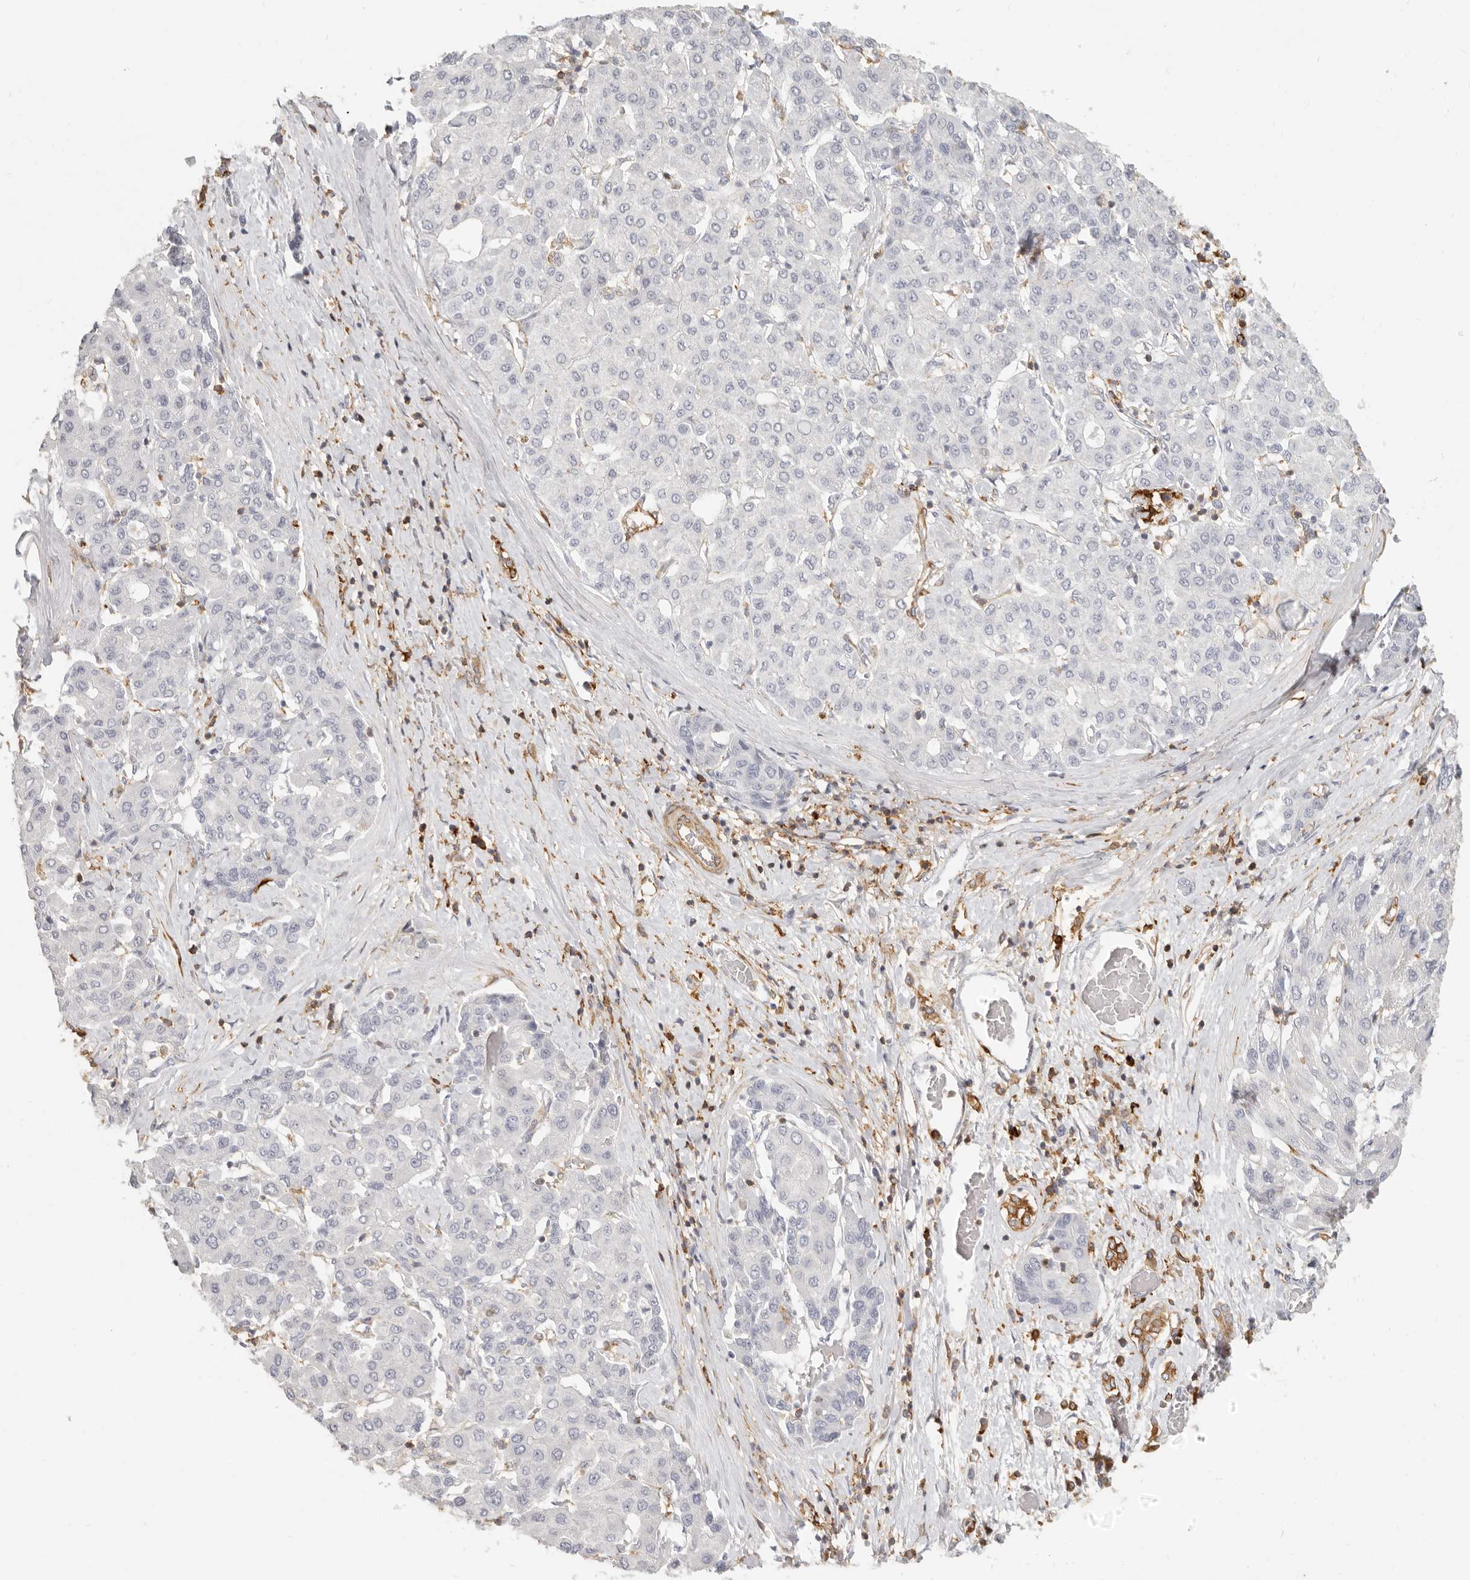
{"staining": {"intensity": "negative", "quantity": "none", "location": "none"}, "tissue": "liver cancer", "cell_type": "Tumor cells", "image_type": "cancer", "snomed": [{"axis": "morphology", "description": "Carcinoma, Hepatocellular, NOS"}, {"axis": "topography", "description": "Liver"}], "caption": "Immunohistochemistry photomicrograph of neoplastic tissue: liver hepatocellular carcinoma stained with DAB exhibits no significant protein staining in tumor cells. (DAB (3,3'-diaminobenzidine) immunohistochemistry (IHC) visualized using brightfield microscopy, high magnification).", "gene": "NIBAN1", "patient": {"sex": "male", "age": 65}}